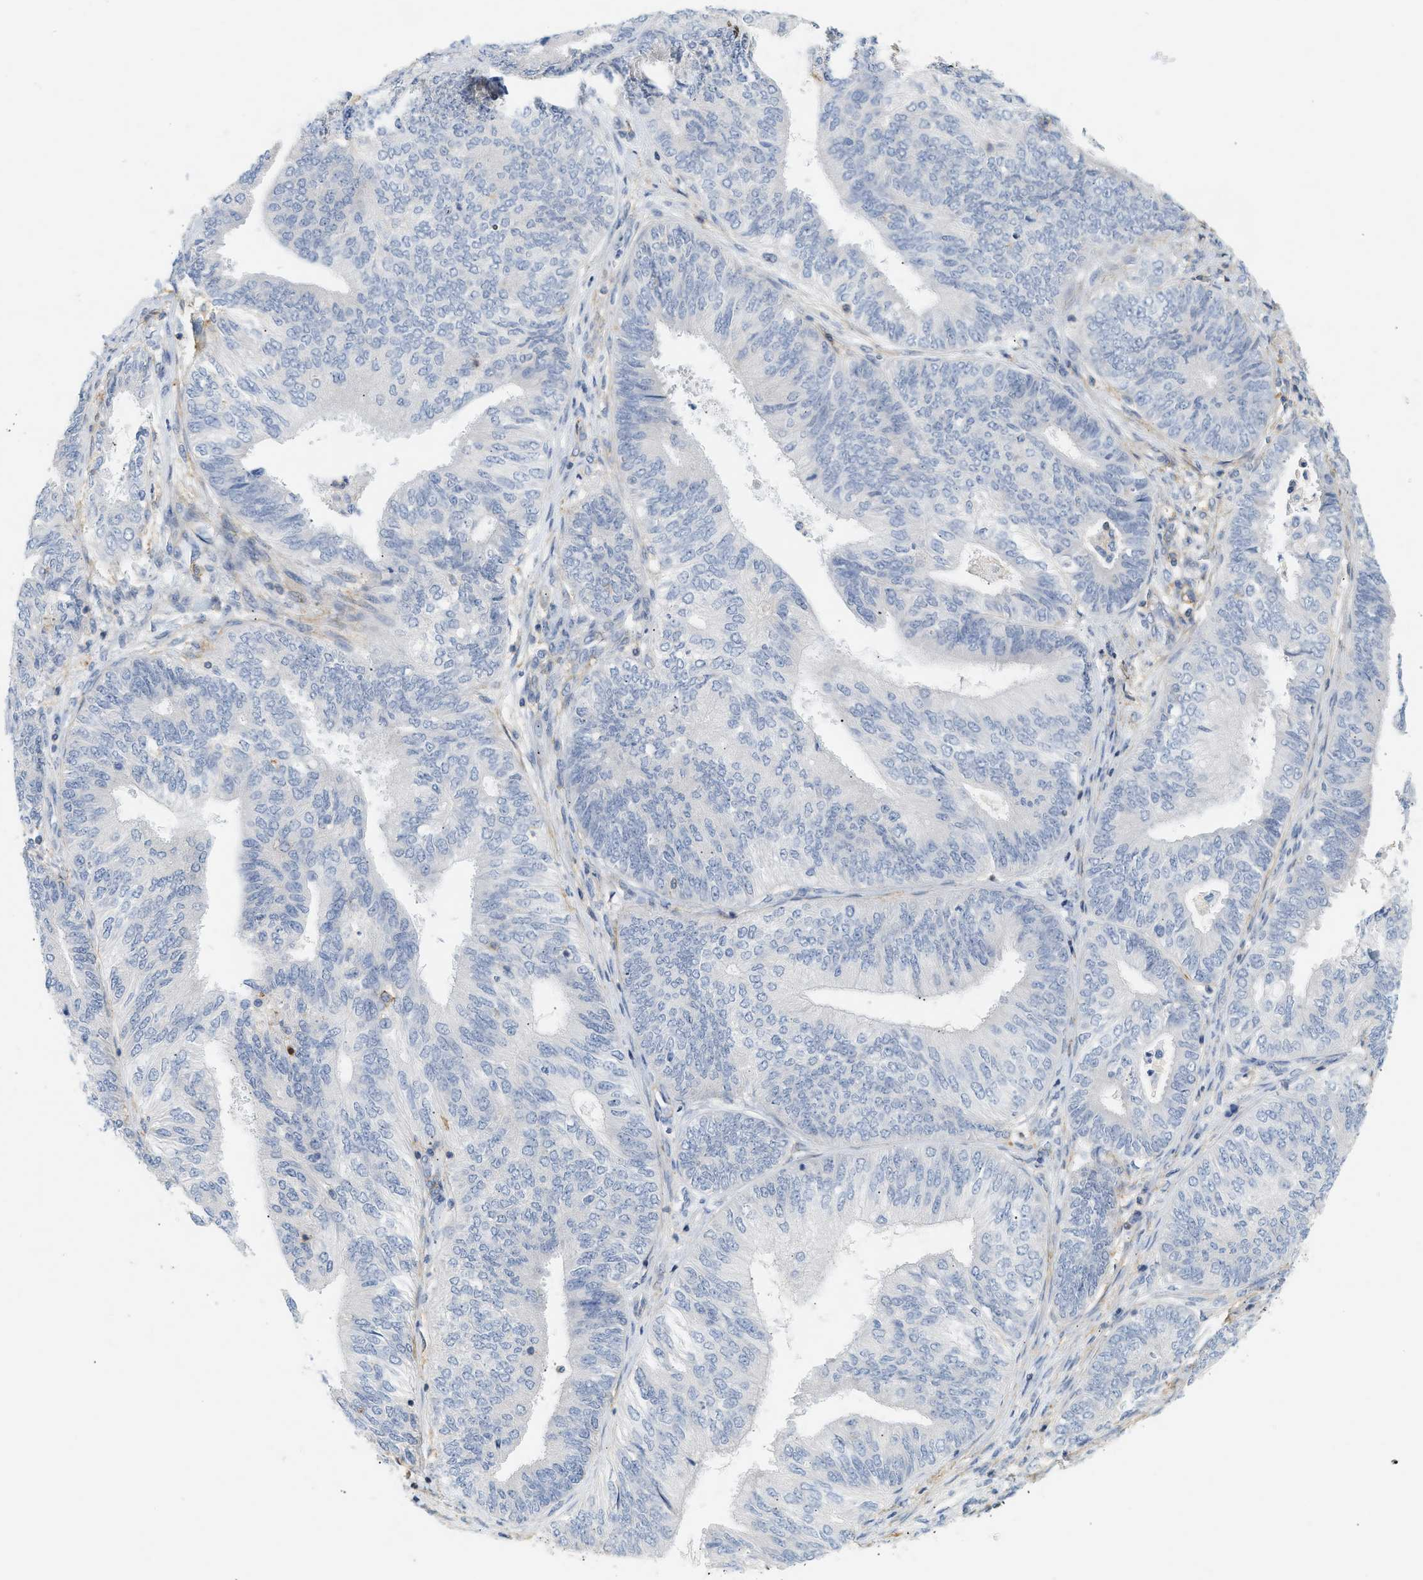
{"staining": {"intensity": "negative", "quantity": "none", "location": "none"}, "tissue": "endometrial cancer", "cell_type": "Tumor cells", "image_type": "cancer", "snomed": [{"axis": "morphology", "description": "Adenocarcinoma, NOS"}, {"axis": "topography", "description": "Endometrium"}], "caption": "The IHC image has no significant expression in tumor cells of endometrial cancer tissue.", "gene": "BVES", "patient": {"sex": "female", "age": 58}}